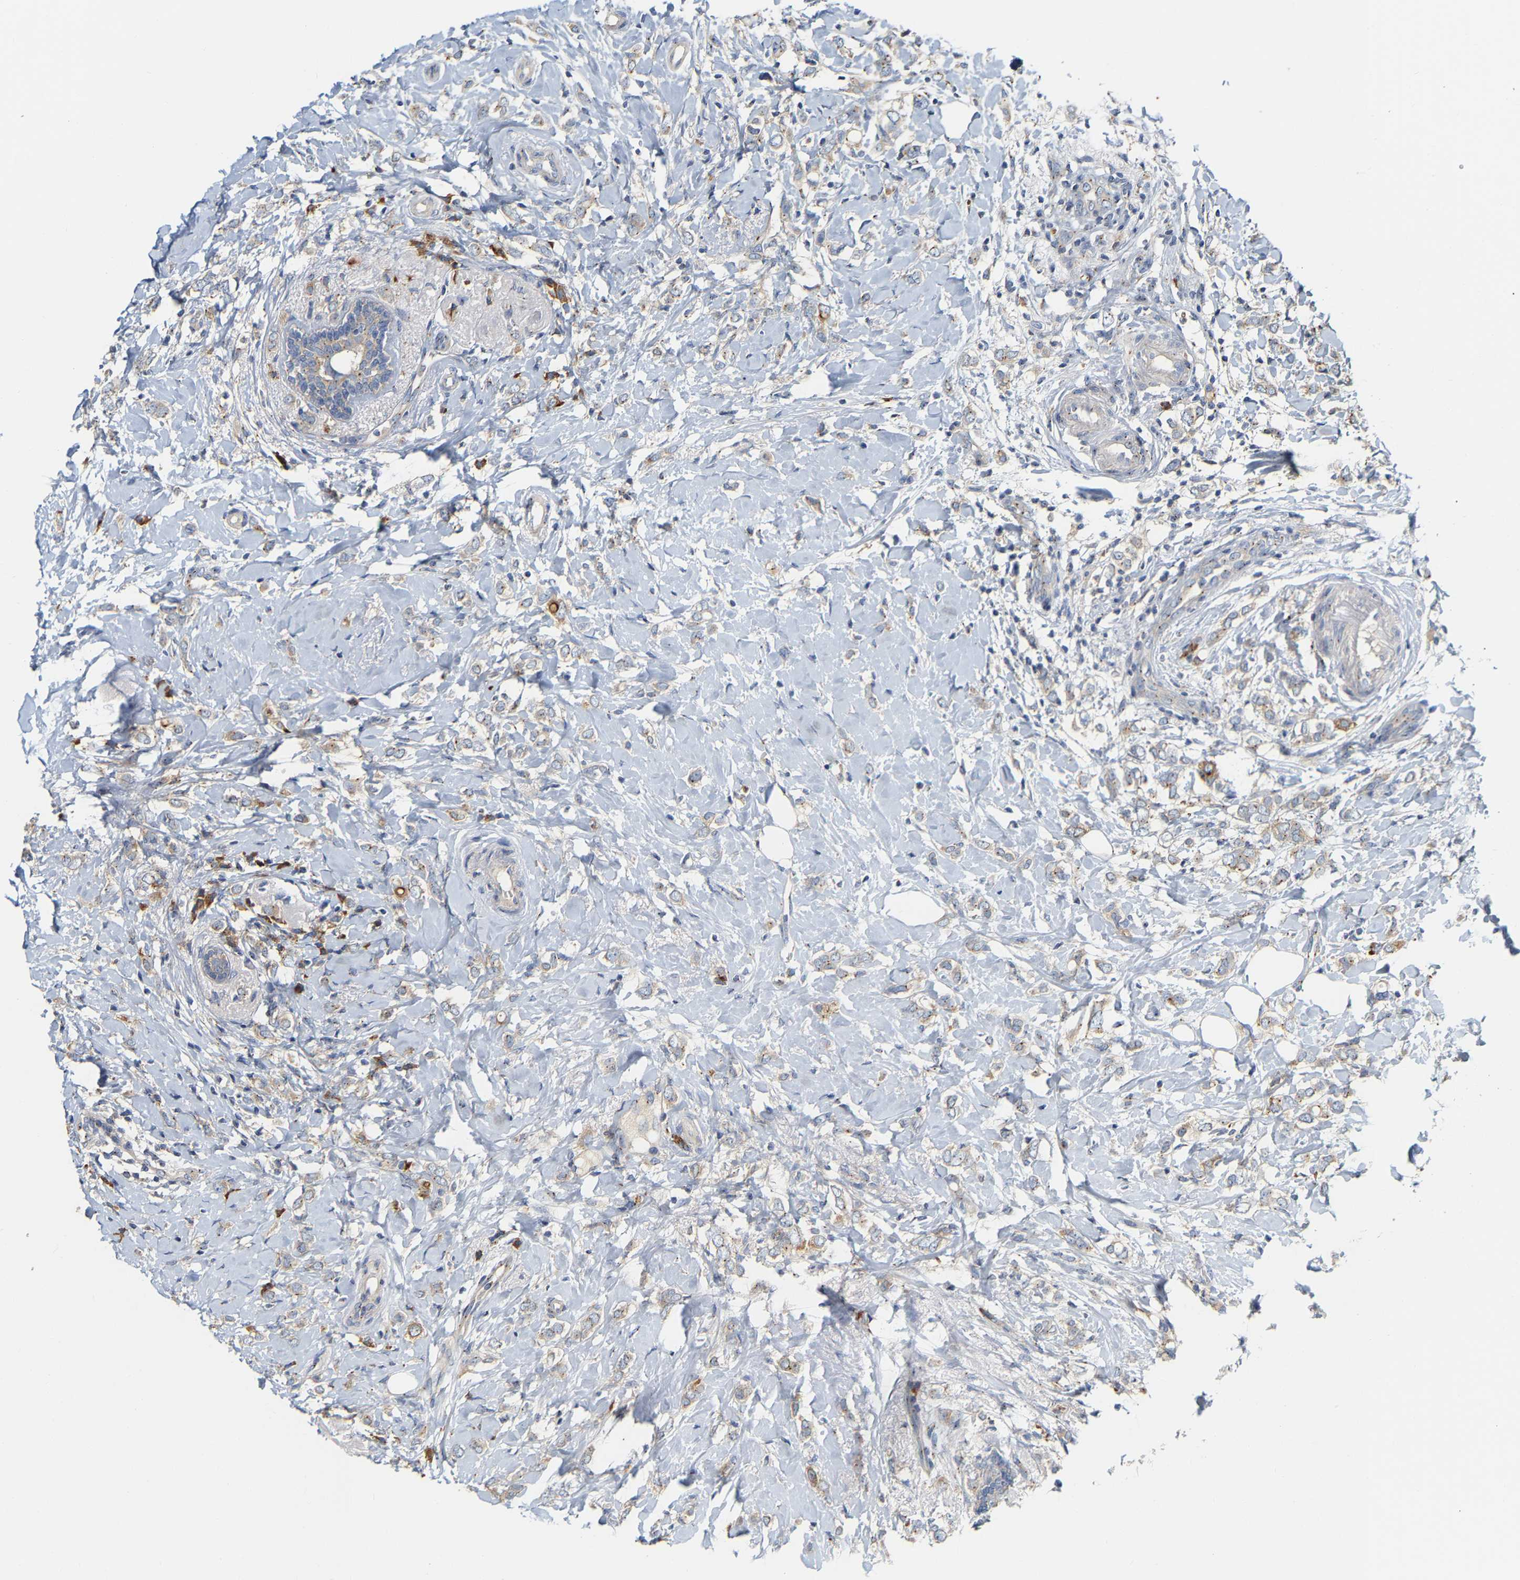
{"staining": {"intensity": "weak", "quantity": "<25%", "location": "cytoplasmic/membranous"}, "tissue": "breast cancer", "cell_type": "Tumor cells", "image_type": "cancer", "snomed": [{"axis": "morphology", "description": "Normal tissue, NOS"}, {"axis": "morphology", "description": "Lobular carcinoma"}, {"axis": "topography", "description": "Breast"}], "caption": "Breast cancer (lobular carcinoma) stained for a protein using IHC shows no positivity tumor cells.", "gene": "PCNT", "patient": {"sex": "female", "age": 47}}